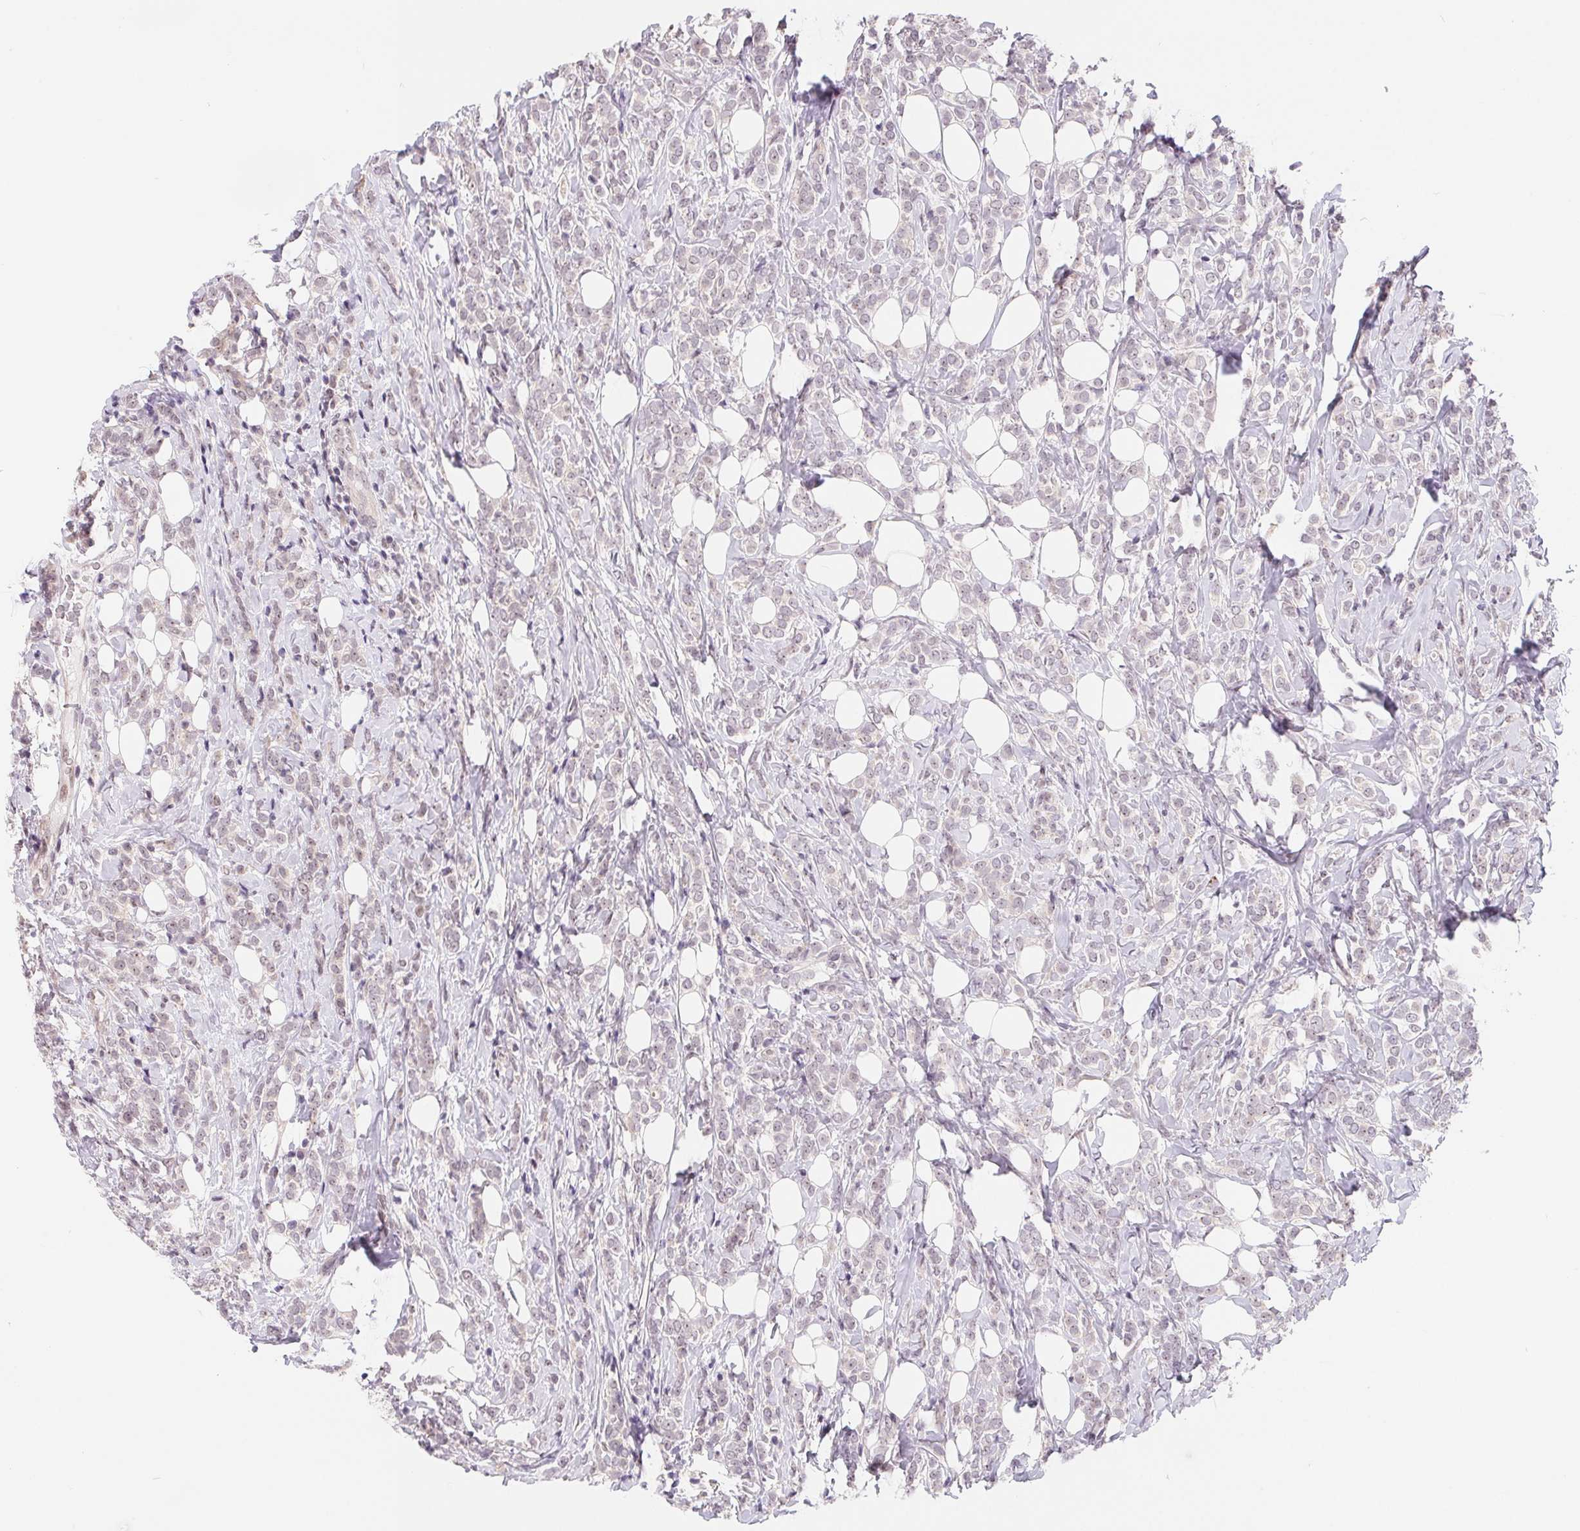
{"staining": {"intensity": "negative", "quantity": "none", "location": "none"}, "tissue": "breast cancer", "cell_type": "Tumor cells", "image_type": "cancer", "snomed": [{"axis": "morphology", "description": "Lobular carcinoma"}, {"axis": "topography", "description": "Breast"}], "caption": "Immunohistochemistry (IHC) histopathology image of neoplastic tissue: human lobular carcinoma (breast) stained with DAB (3,3'-diaminobenzidine) reveals no significant protein staining in tumor cells. (Stains: DAB (3,3'-diaminobenzidine) immunohistochemistry (IHC) with hematoxylin counter stain, Microscopy: brightfield microscopy at high magnification).", "gene": "LCA5L", "patient": {"sex": "female", "age": 49}}